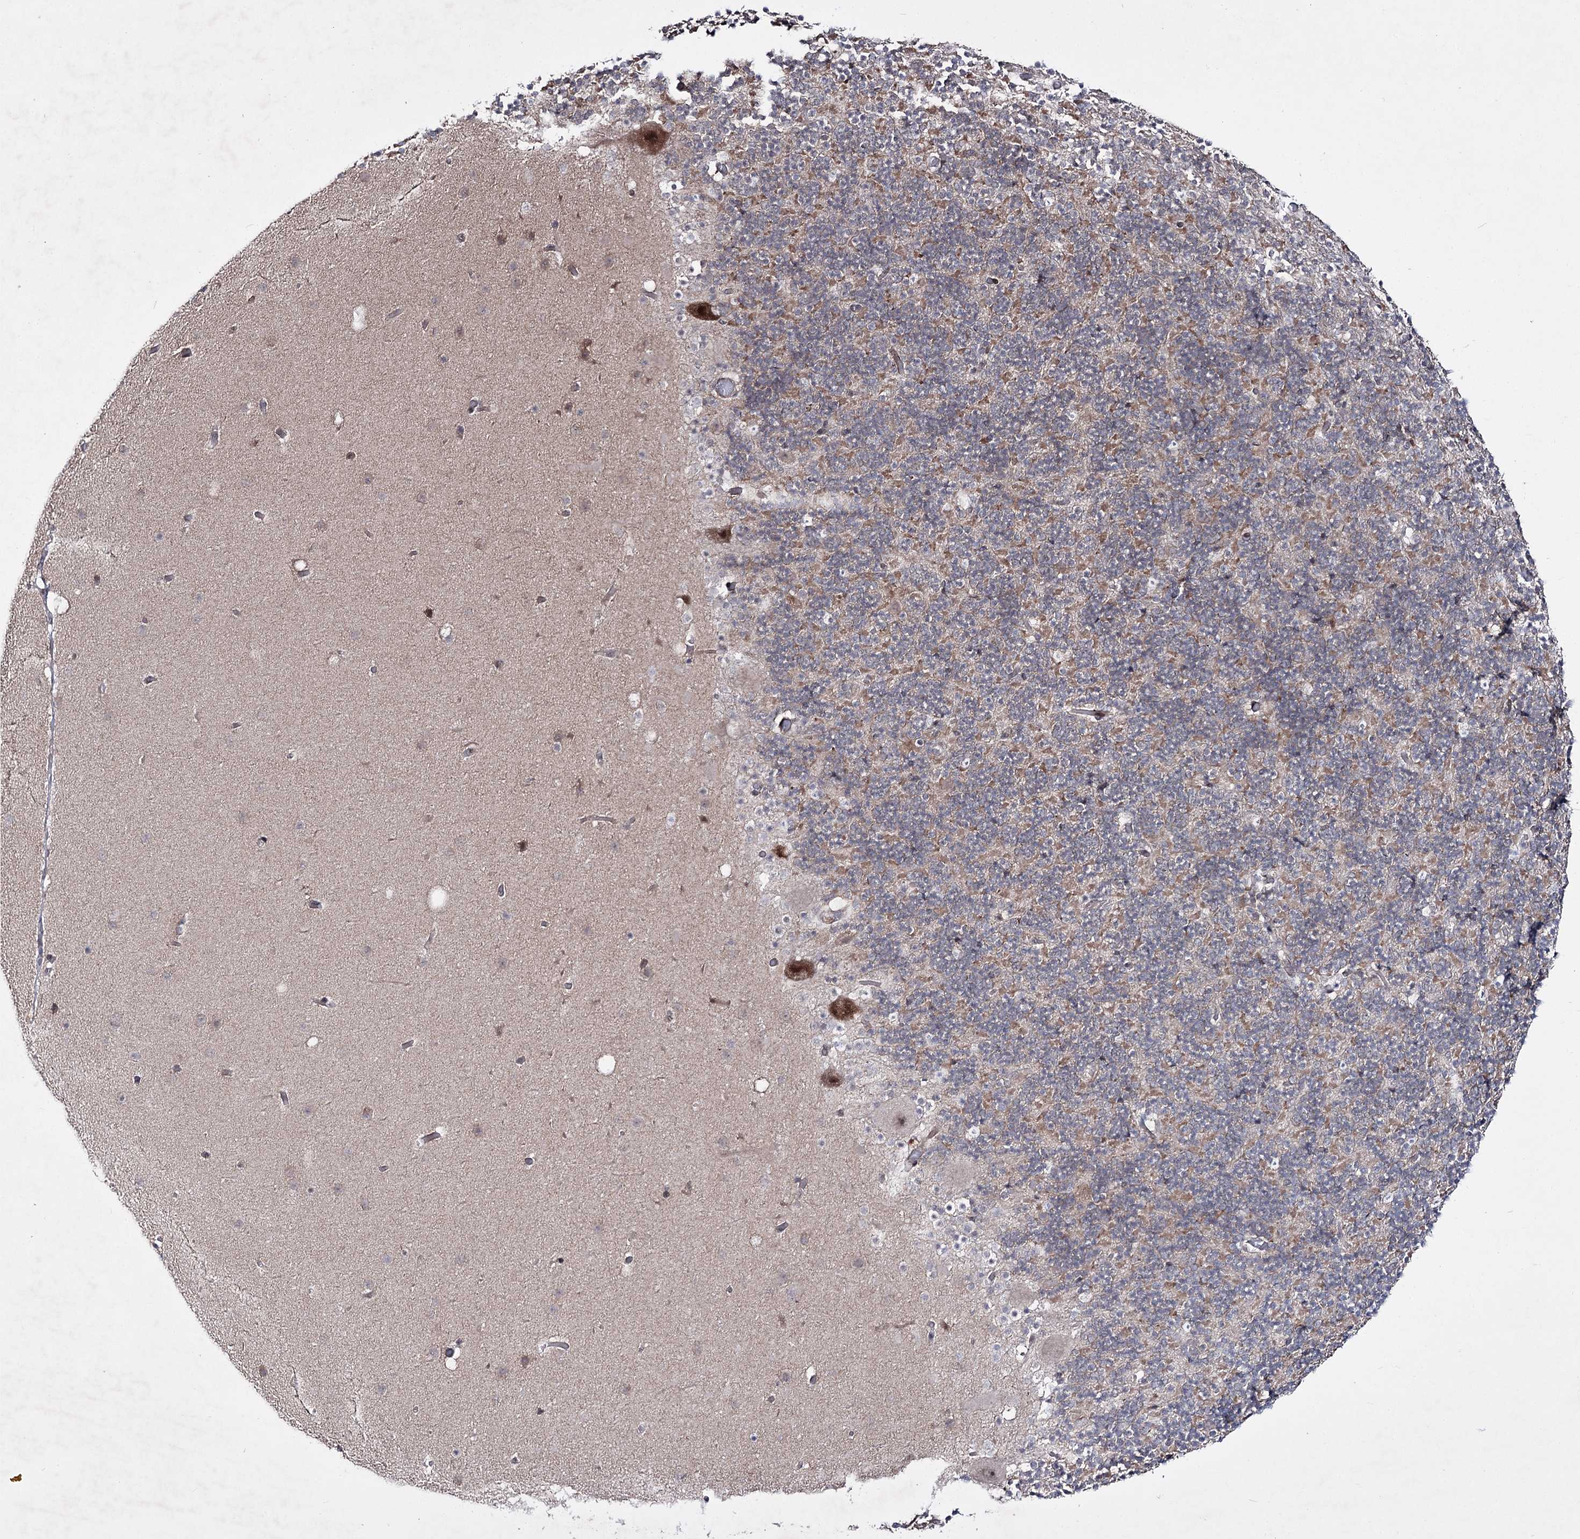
{"staining": {"intensity": "moderate", "quantity": ">75%", "location": "cytoplasmic/membranous"}, "tissue": "cerebellum", "cell_type": "Cells in granular layer", "image_type": "normal", "snomed": [{"axis": "morphology", "description": "Normal tissue, NOS"}, {"axis": "topography", "description": "Cerebellum"}], "caption": "DAB (3,3'-diaminobenzidine) immunohistochemical staining of benign human cerebellum shows moderate cytoplasmic/membranous protein expression in about >75% of cells in granular layer.", "gene": "HOXC11", "patient": {"sex": "male", "age": 57}}